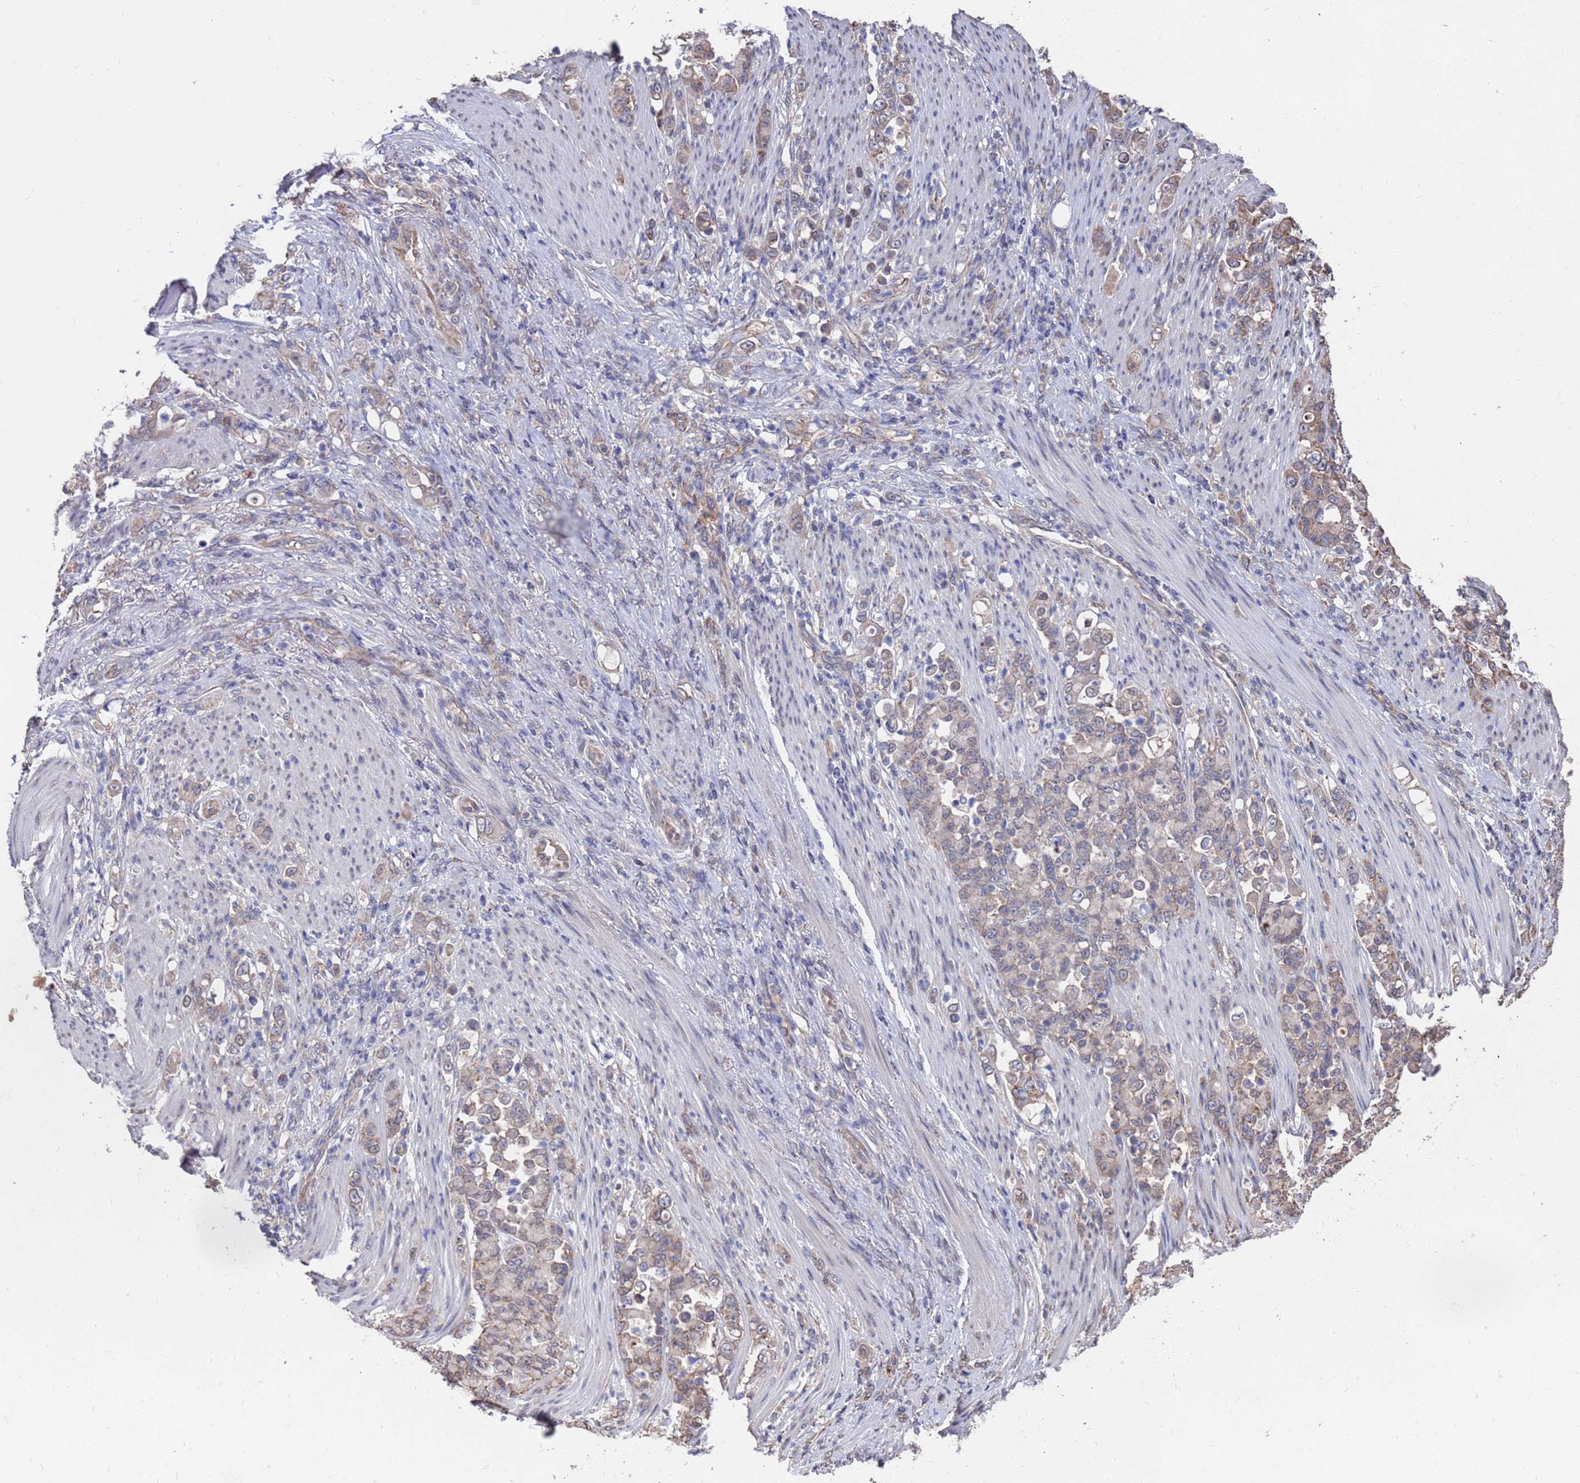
{"staining": {"intensity": "weak", "quantity": ">75%", "location": "cytoplasmic/membranous"}, "tissue": "stomach cancer", "cell_type": "Tumor cells", "image_type": "cancer", "snomed": [{"axis": "morphology", "description": "Normal tissue, NOS"}, {"axis": "morphology", "description": "Adenocarcinoma, NOS"}, {"axis": "topography", "description": "Stomach"}], "caption": "This is an image of immunohistochemistry (IHC) staining of adenocarcinoma (stomach), which shows weak staining in the cytoplasmic/membranous of tumor cells.", "gene": "CFAP119", "patient": {"sex": "female", "age": 79}}